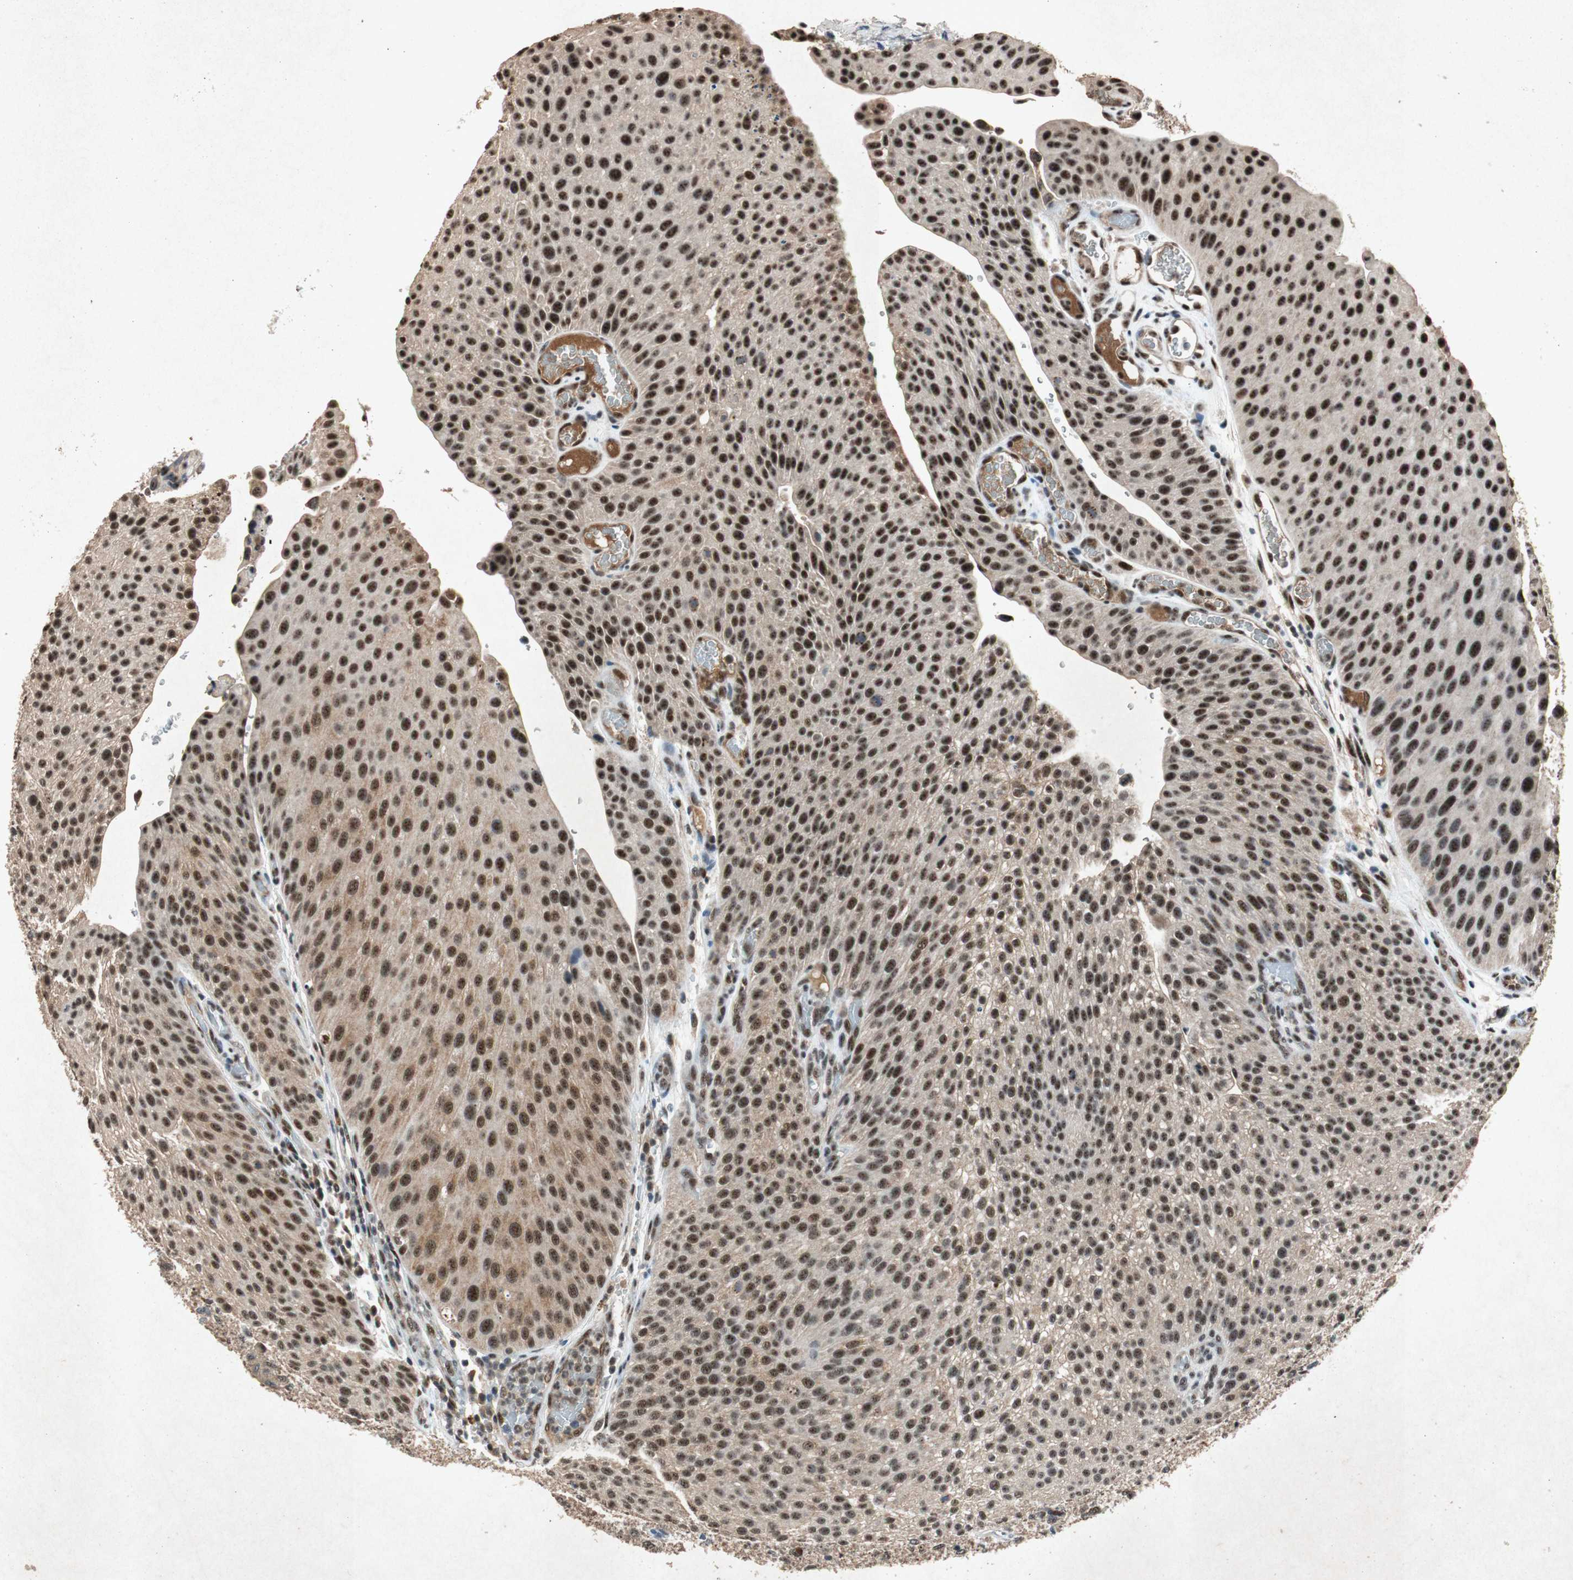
{"staining": {"intensity": "strong", "quantity": ">75%", "location": "cytoplasmic/membranous,nuclear"}, "tissue": "urothelial cancer", "cell_type": "Tumor cells", "image_type": "cancer", "snomed": [{"axis": "morphology", "description": "Urothelial carcinoma, Low grade"}, {"axis": "topography", "description": "Smooth muscle"}, {"axis": "topography", "description": "Urinary bladder"}], "caption": "Protein staining of urothelial cancer tissue demonstrates strong cytoplasmic/membranous and nuclear positivity in about >75% of tumor cells.", "gene": "PML", "patient": {"sex": "male", "age": 60}}